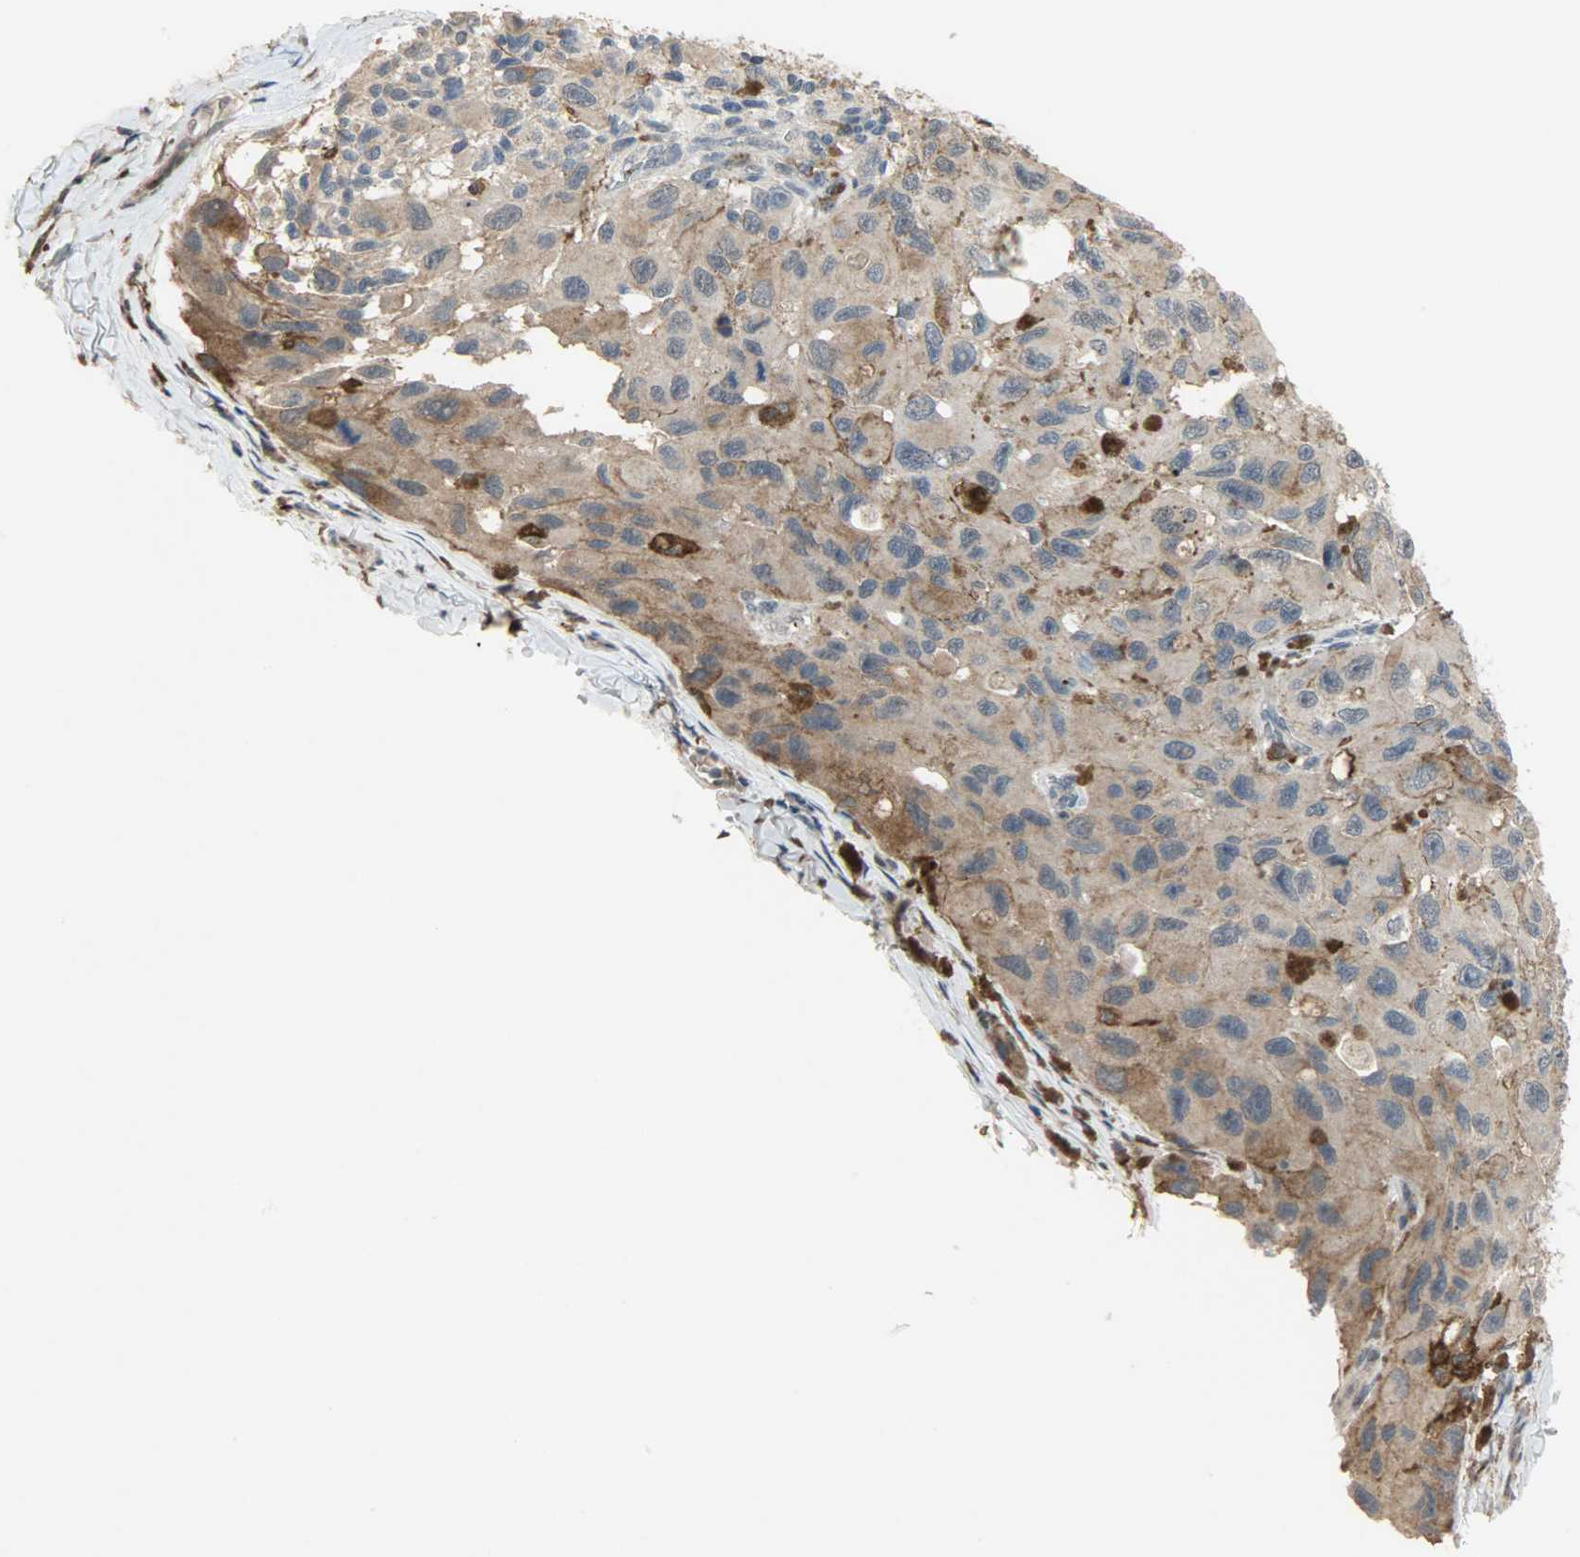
{"staining": {"intensity": "weak", "quantity": ">75%", "location": "cytoplasmic/membranous"}, "tissue": "melanoma", "cell_type": "Tumor cells", "image_type": "cancer", "snomed": [{"axis": "morphology", "description": "Malignant melanoma, NOS"}, {"axis": "topography", "description": "Skin"}], "caption": "A micrograph of melanoma stained for a protein reveals weak cytoplasmic/membranous brown staining in tumor cells.", "gene": "SKAP2", "patient": {"sex": "female", "age": 73}}